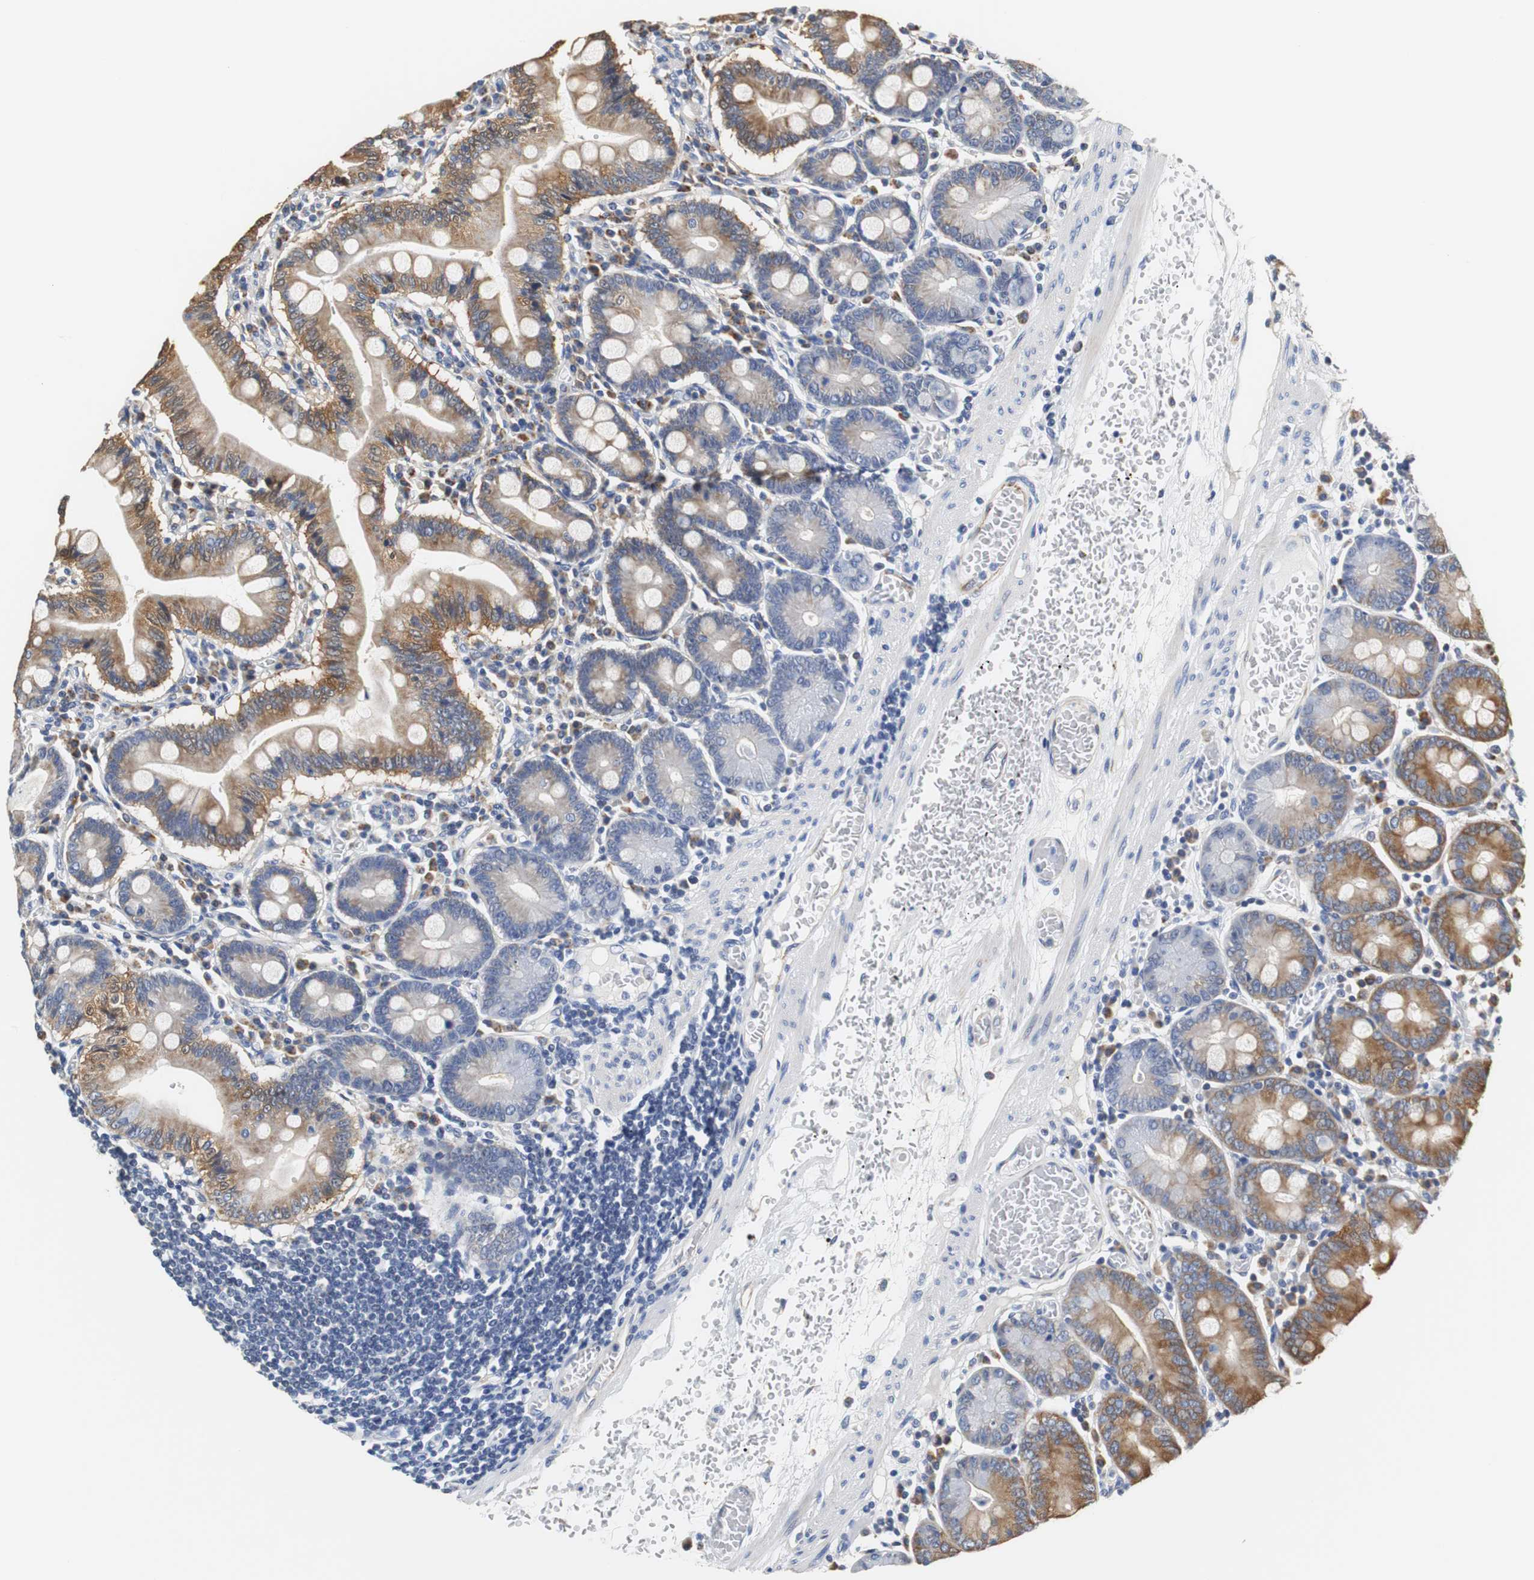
{"staining": {"intensity": "moderate", "quantity": "25%-75%", "location": "cytoplasmic/membranous"}, "tissue": "small intestine", "cell_type": "Glandular cells", "image_type": "normal", "snomed": [{"axis": "morphology", "description": "Normal tissue, NOS"}, {"axis": "topography", "description": "Small intestine"}], "caption": "An IHC histopathology image of unremarkable tissue is shown. Protein staining in brown labels moderate cytoplasmic/membranous positivity in small intestine within glandular cells. Immunohistochemistry stains the protein of interest in brown and the nuclei are stained blue.", "gene": "PCK1", "patient": {"sex": "male", "age": 71}}